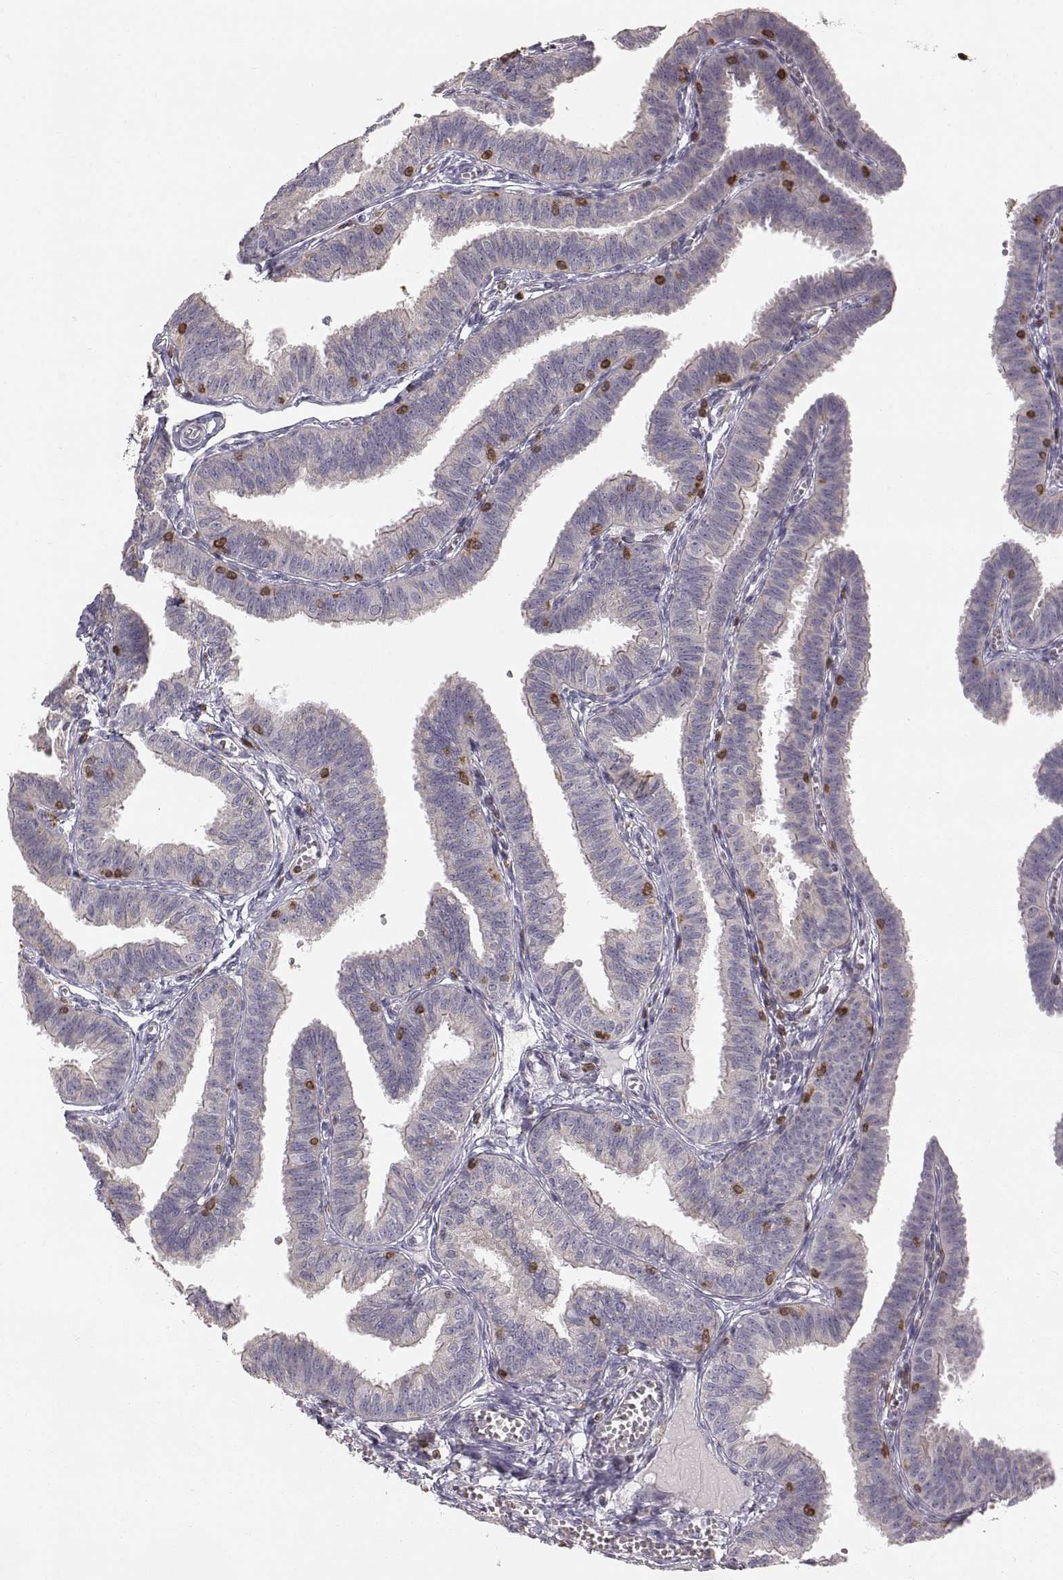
{"staining": {"intensity": "weak", "quantity": "25%-75%", "location": "cytoplasmic/membranous"}, "tissue": "fallopian tube", "cell_type": "Glandular cells", "image_type": "normal", "snomed": [{"axis": "morphology", "description": "Normal tissue, NOS"}, {"axis": "topography", "description": "Fallopian tube"}], "caption": "Brown immunohistochemical staining in normal human fallopian tube shows weak cytoplasmic/membranous staining in about 25%-75% of glandular cells.", "gene": "GRAP2", "patient": {"sex": "female", "age": 25}}